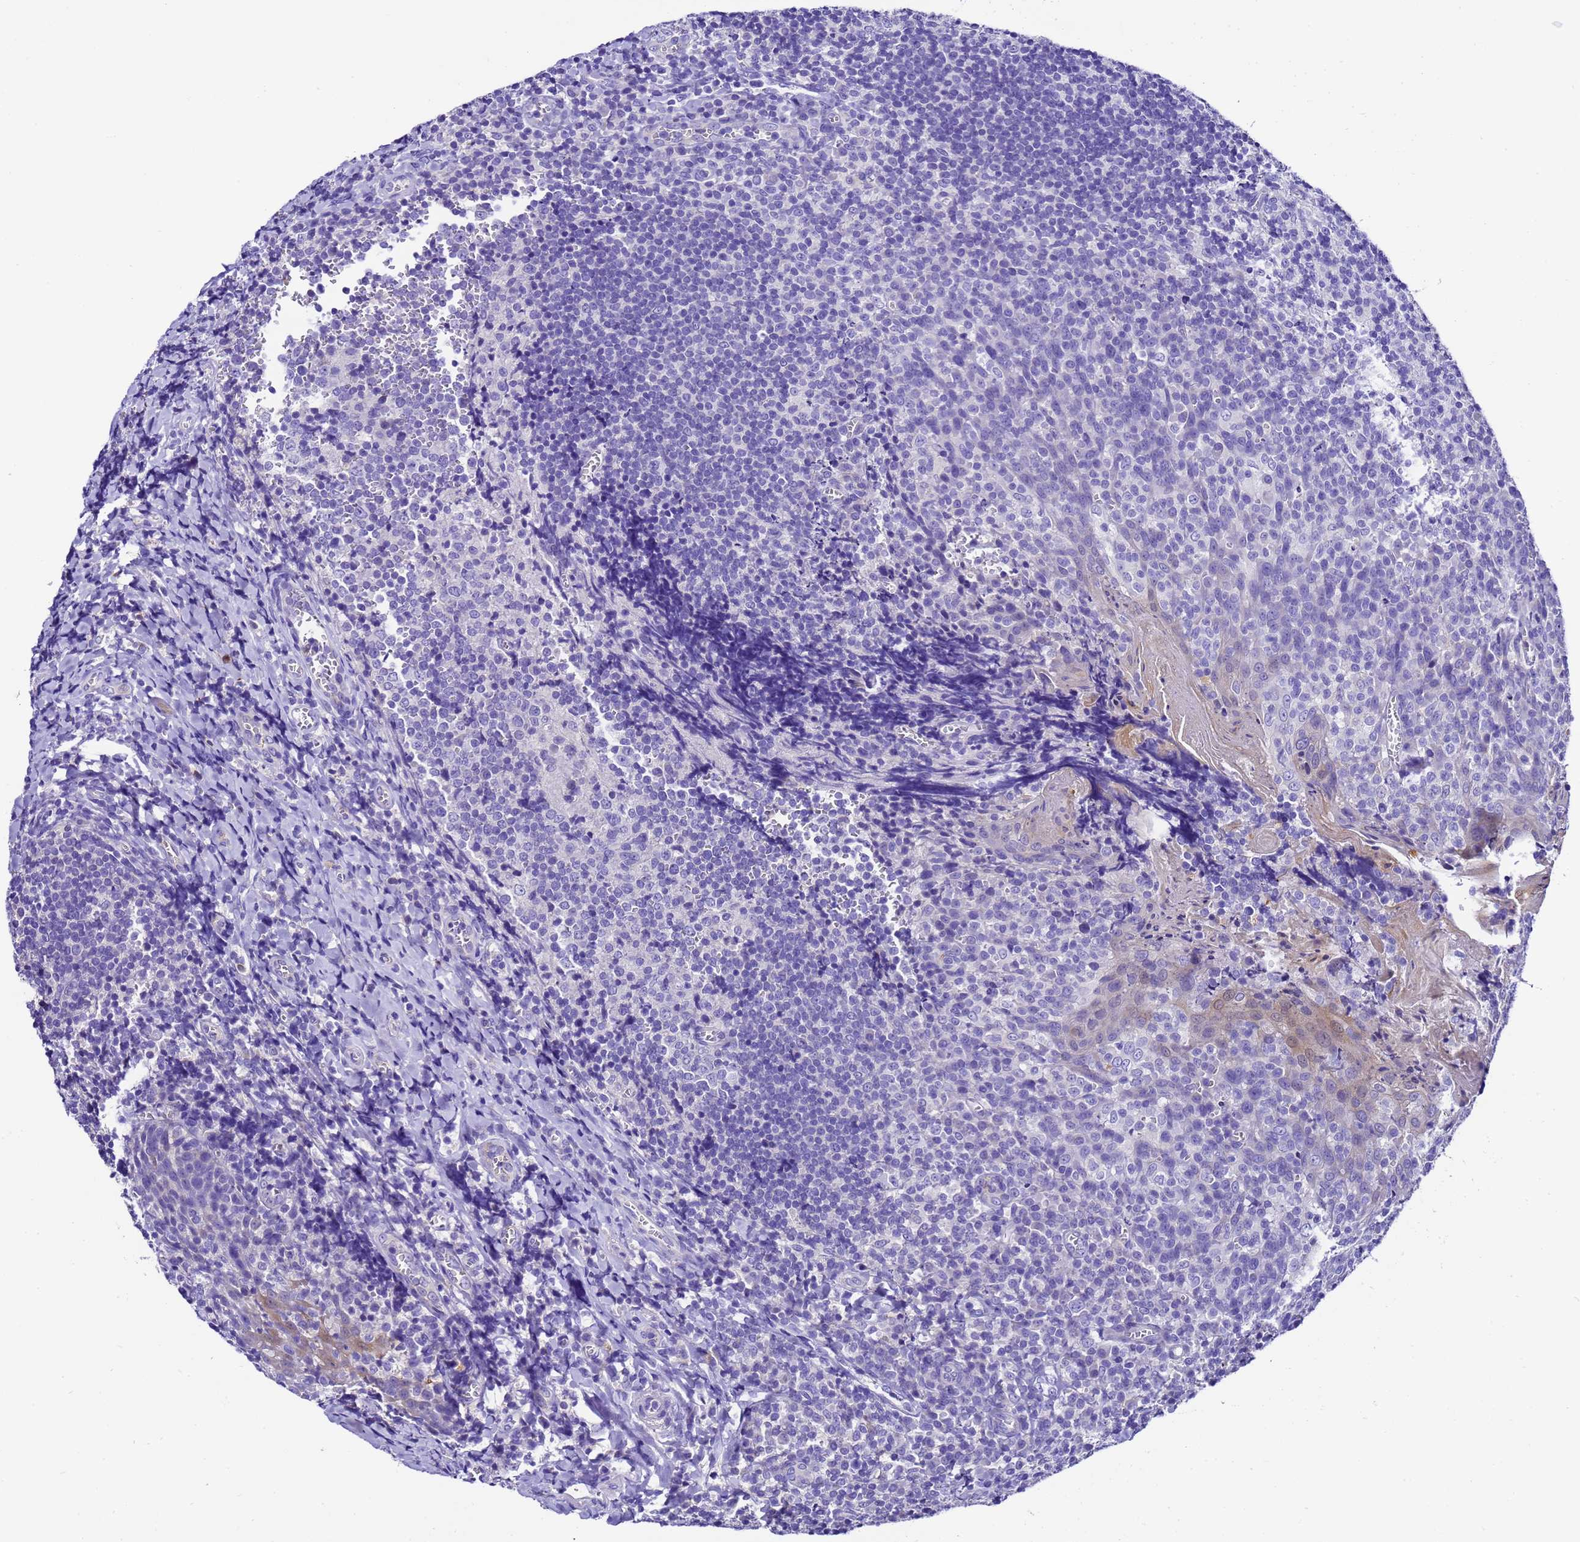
{"staining": {"intensity": "negative", "quantity": "none", "location": "none"}, "tissue": "tonsil", "cell_type": "Germinal center cells", "image_type": "normal", "snomed": [{"axis": "morphology", "description": "Normal tissue, NOS"}, {"axis": "topography", "description": "Tonsil"}], "caption": "Germinal center cells show no significant expression in normal tonsil. (Brightfield microscopy of DAB (3,3'-diaminobenzidine) IHC at high magnification).", "gene": "UGT2A1", "patient": {"sex": "male", "age": 27}}